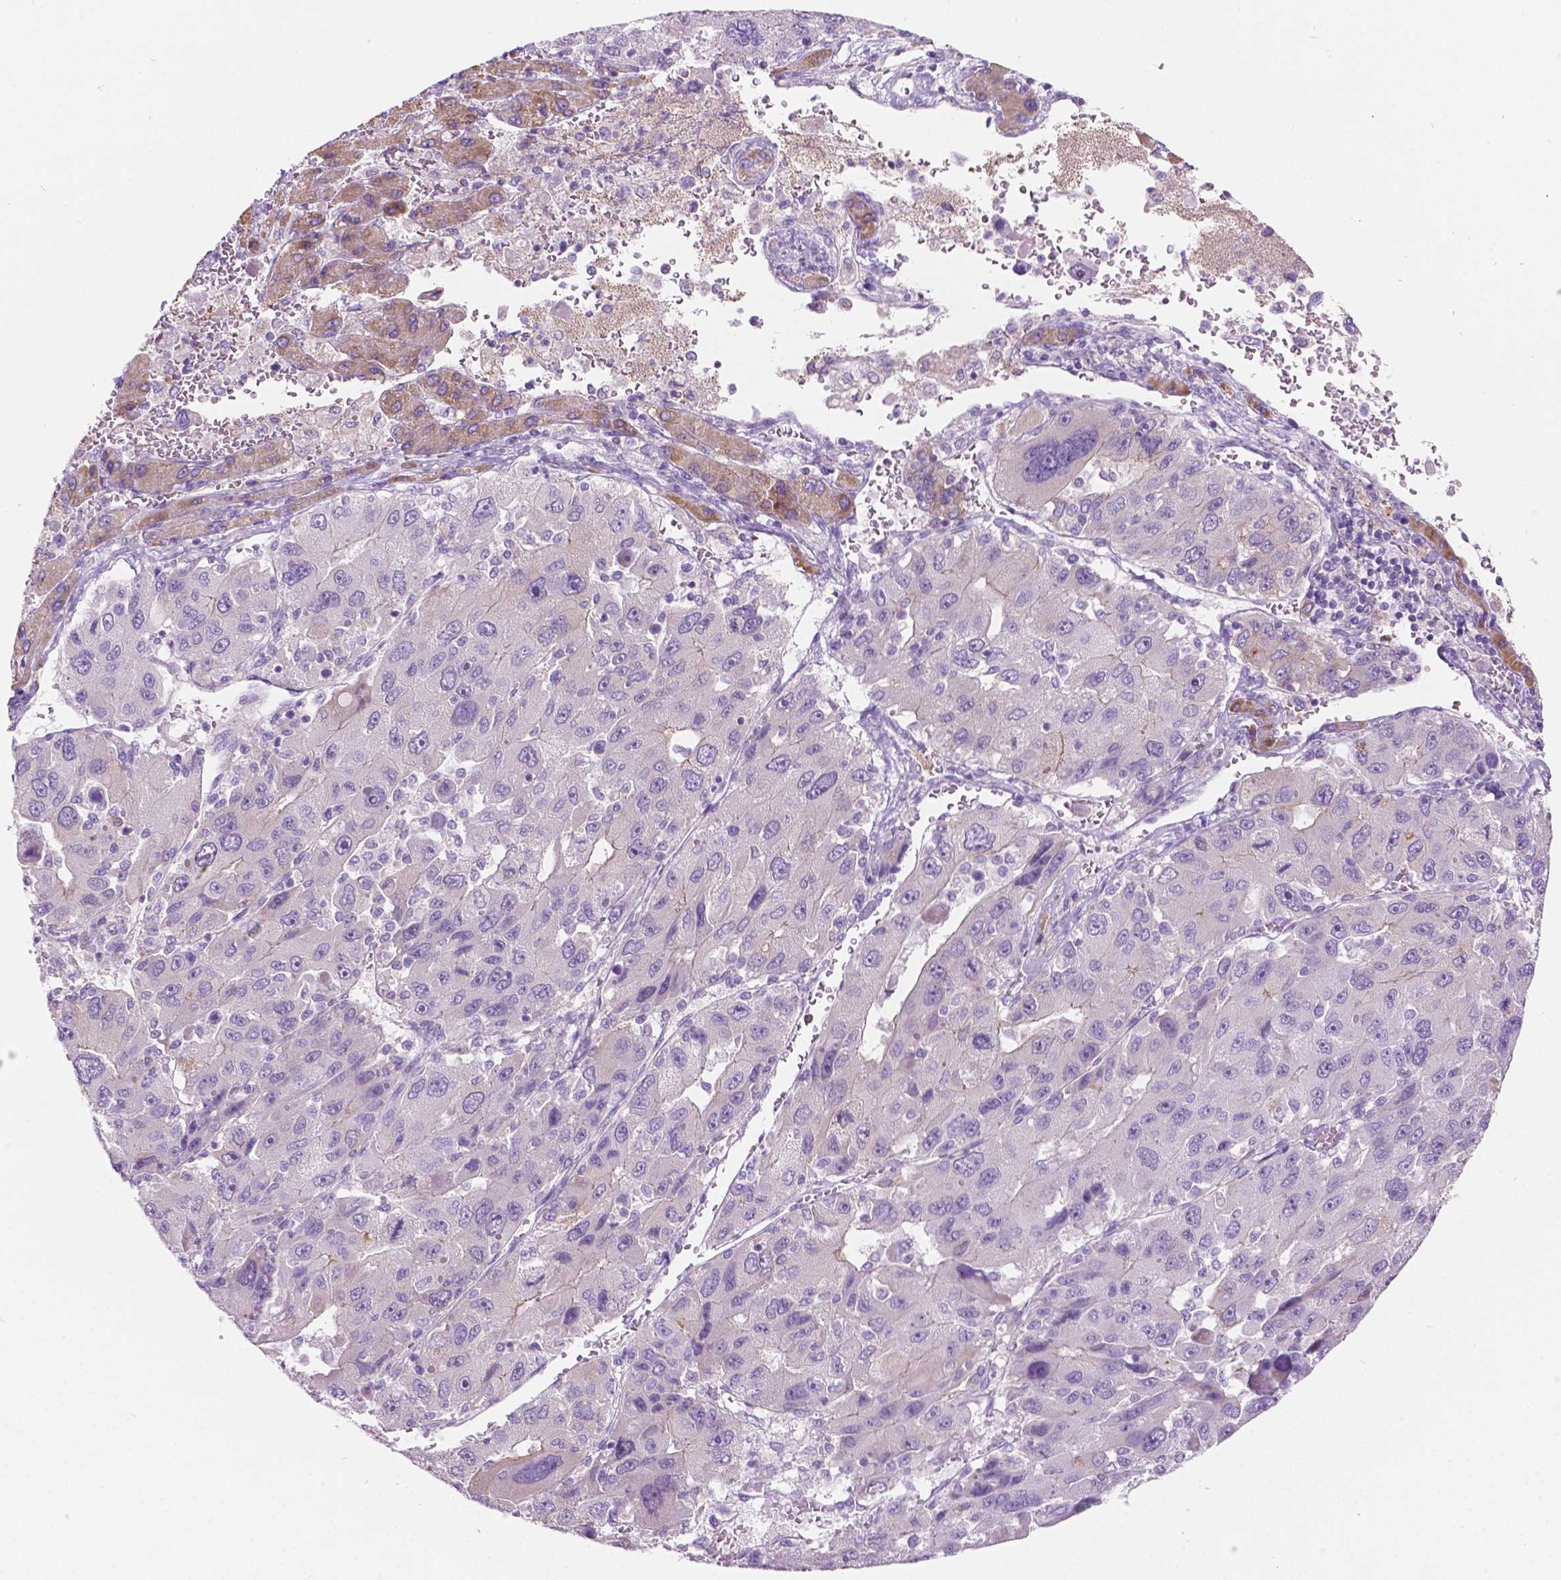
{"staining": {"intensity": "weak", "quantity": "<25%", "location": "cytoplasmic/membranous"}, "tissue": "liver cancer", "cell_type": "Tumor cells", "image_type": "cancer", "snomed": [{"axis": "morphology", "description": "Carcinoma, Hepatocellular, NOS"}, {"axis": "topography", "description": "Liver"}], "caption": "Immunohistochemistry (IHC) histopathology image of human liver cancer stained for a protein (brown), which demonstrates no expression in tumor cells.", "gene": "NOS1AP", "patient": {"sex": "female", "age": 41}}